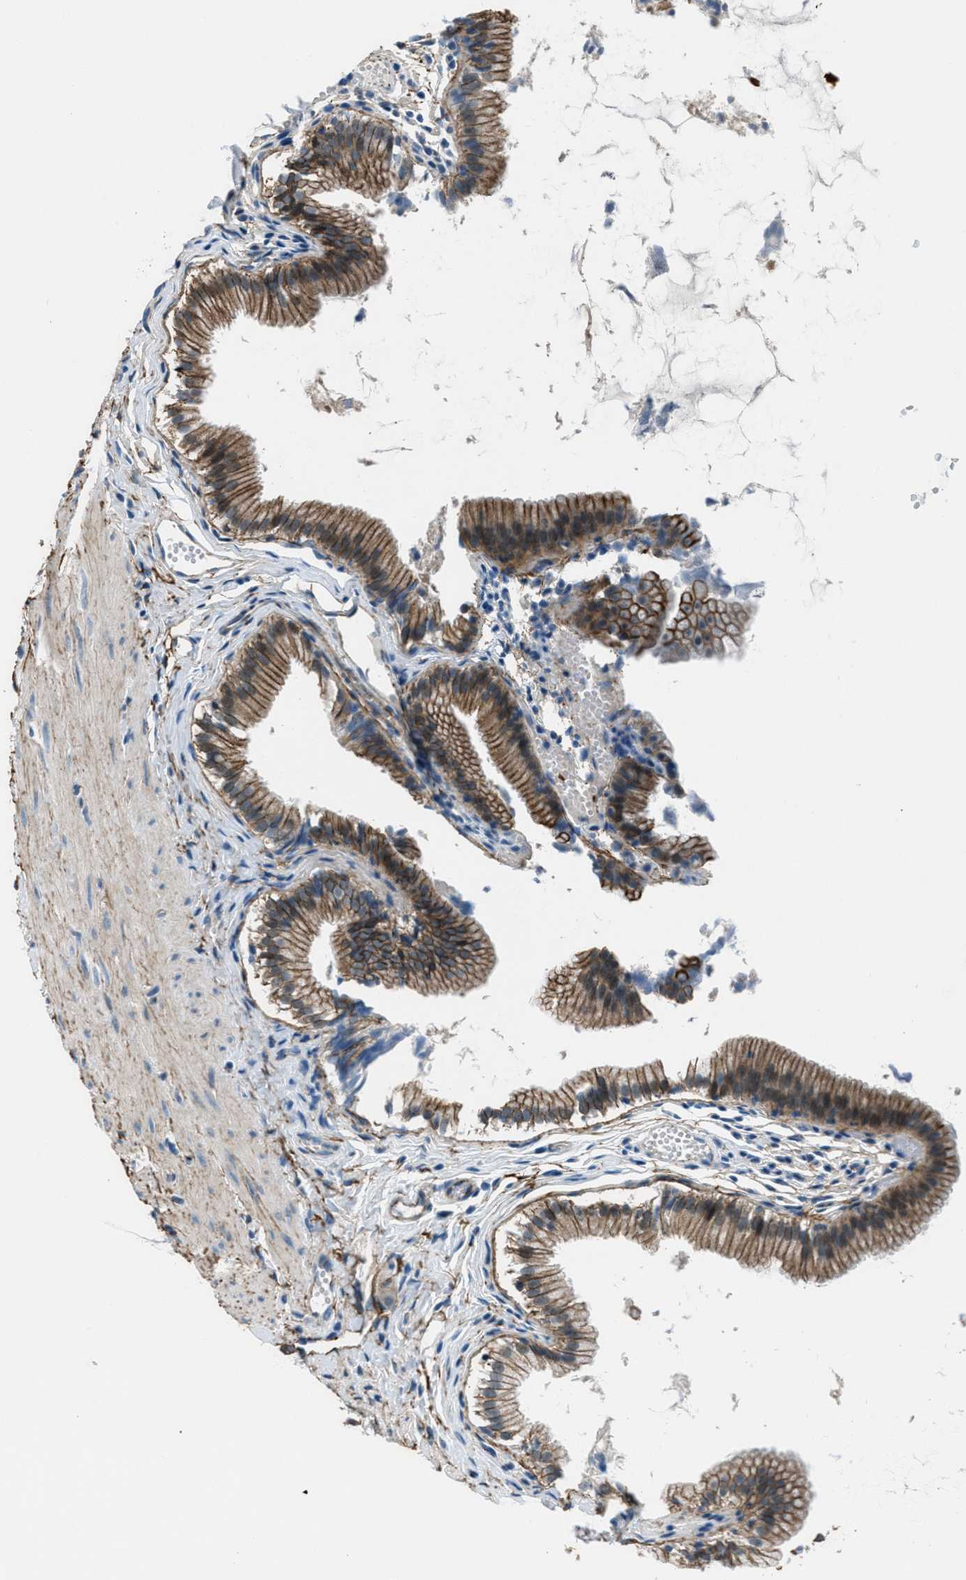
{"staining": {"intensity": "moderate", "quantity": ">75%", "location": "cytoplasmic/membranous"}, "tissue": "gallbladder", "cell_type": "Glandular cells", "image_type": "normal", "snomed": [{"axis": "morphology", "description": "Normal tissue, NOS"}, {"axis": "topography", "description": "Gallbladder"}], "caption": "A photomicrograph of gallbladder stained for a protein shows moderate cytoplasmic/membranous brown staining in glandular cells. (IHC, brightfield microscopy, high magnification).", "gene": "FBN1", "patient": {"sex": "female", "age": 26}}